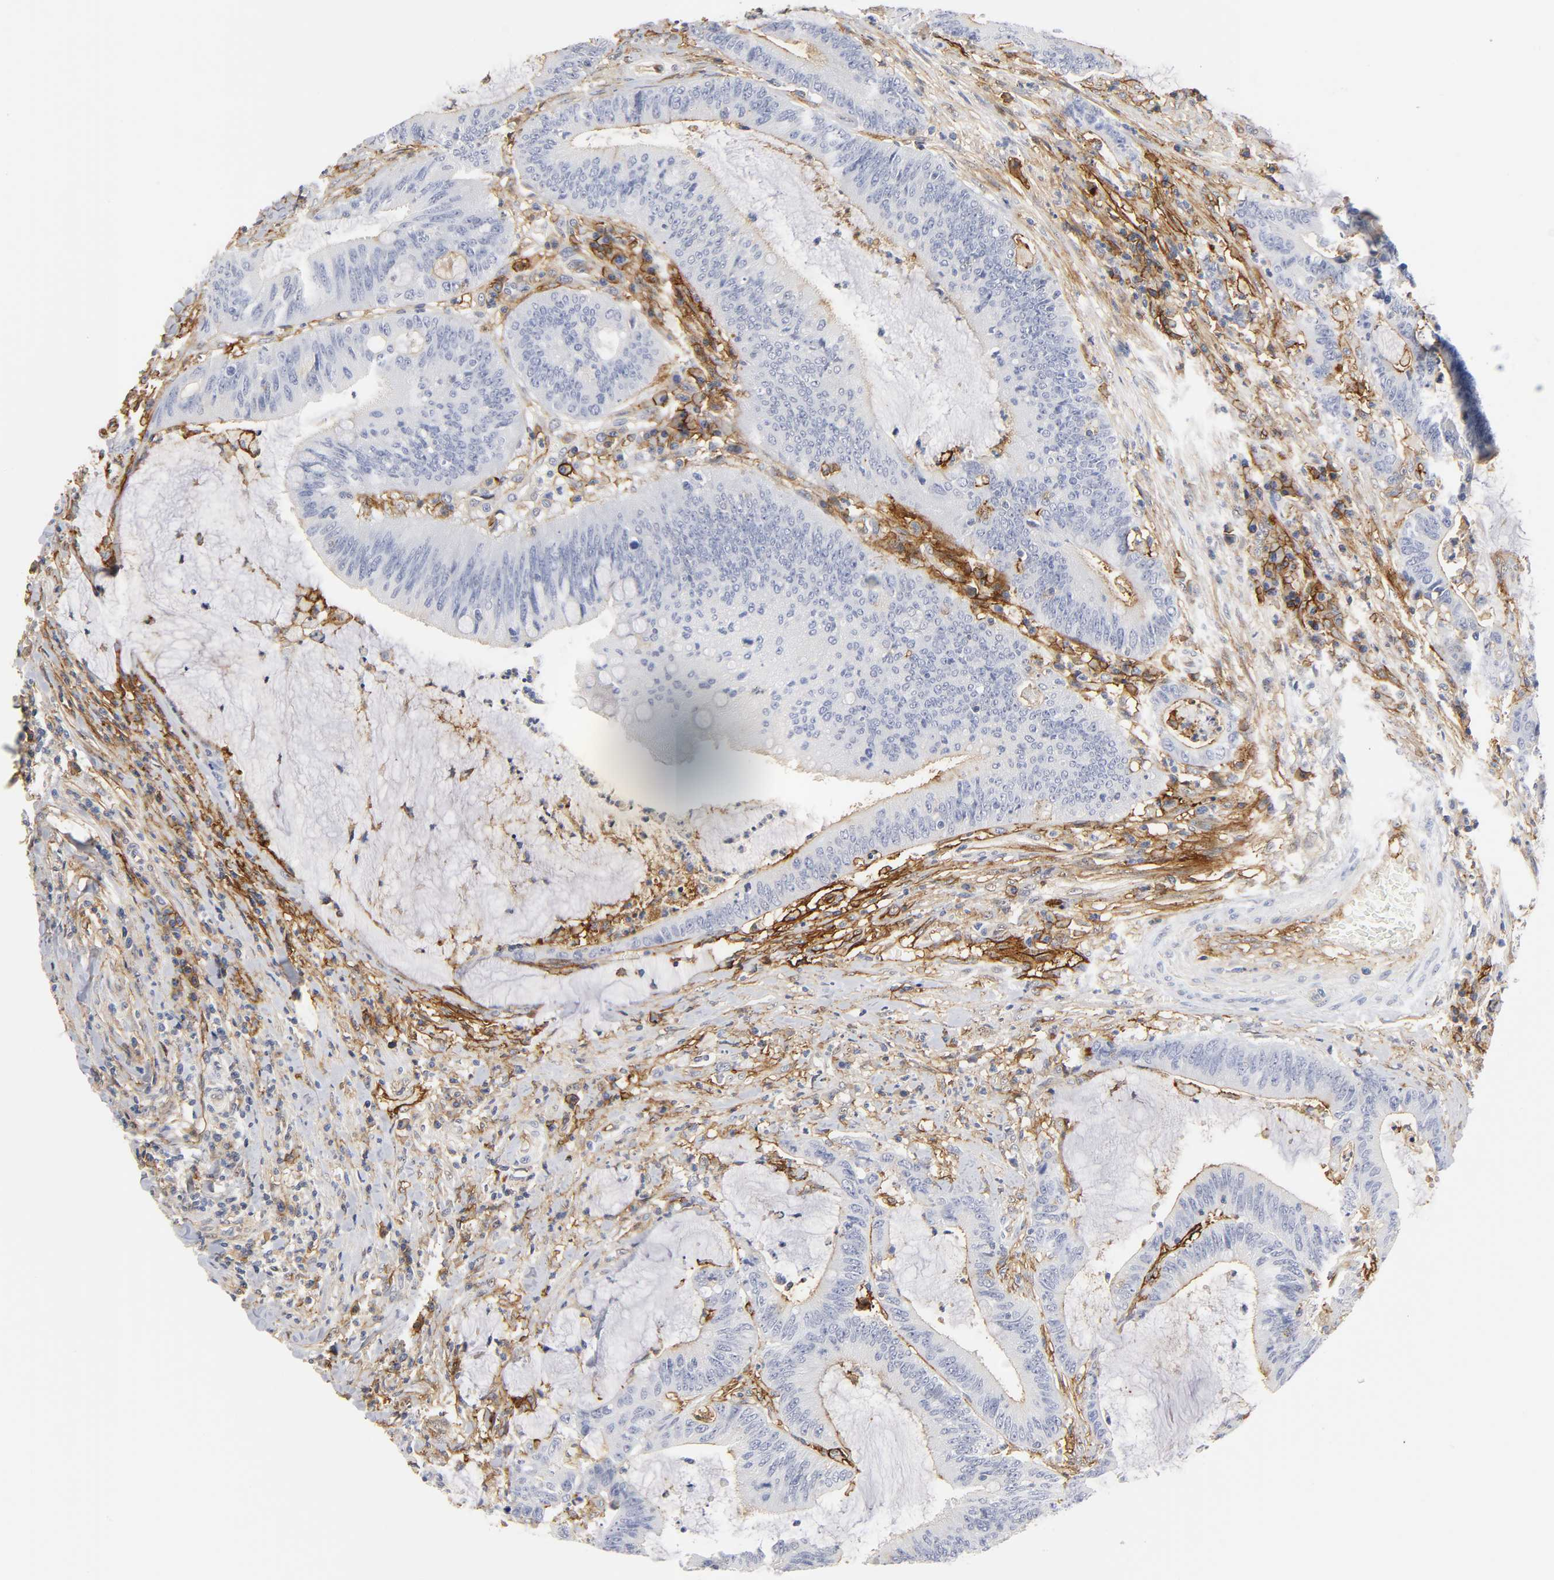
{"staining": {"intensity": "moderate", "quantity": "<25%", "location": "cytoplasmic/membranous"}, "tissue": "colorectal cancer", "cell_type": "Tumor cells", "image_type": "cancer", "snomed": [{"axis": "morphology", "description": "Adenocarcinoma, NOS"}, {"axis": "topography", "description": "Rectum"}], "caption": "A brown stain shows moderate cytoplasmic/membranous expression of a protein in human colorectal adenocarcinoma tumor cells.", "gene": "ICAM1", "patient": {"sex": "female", "age": 66}}